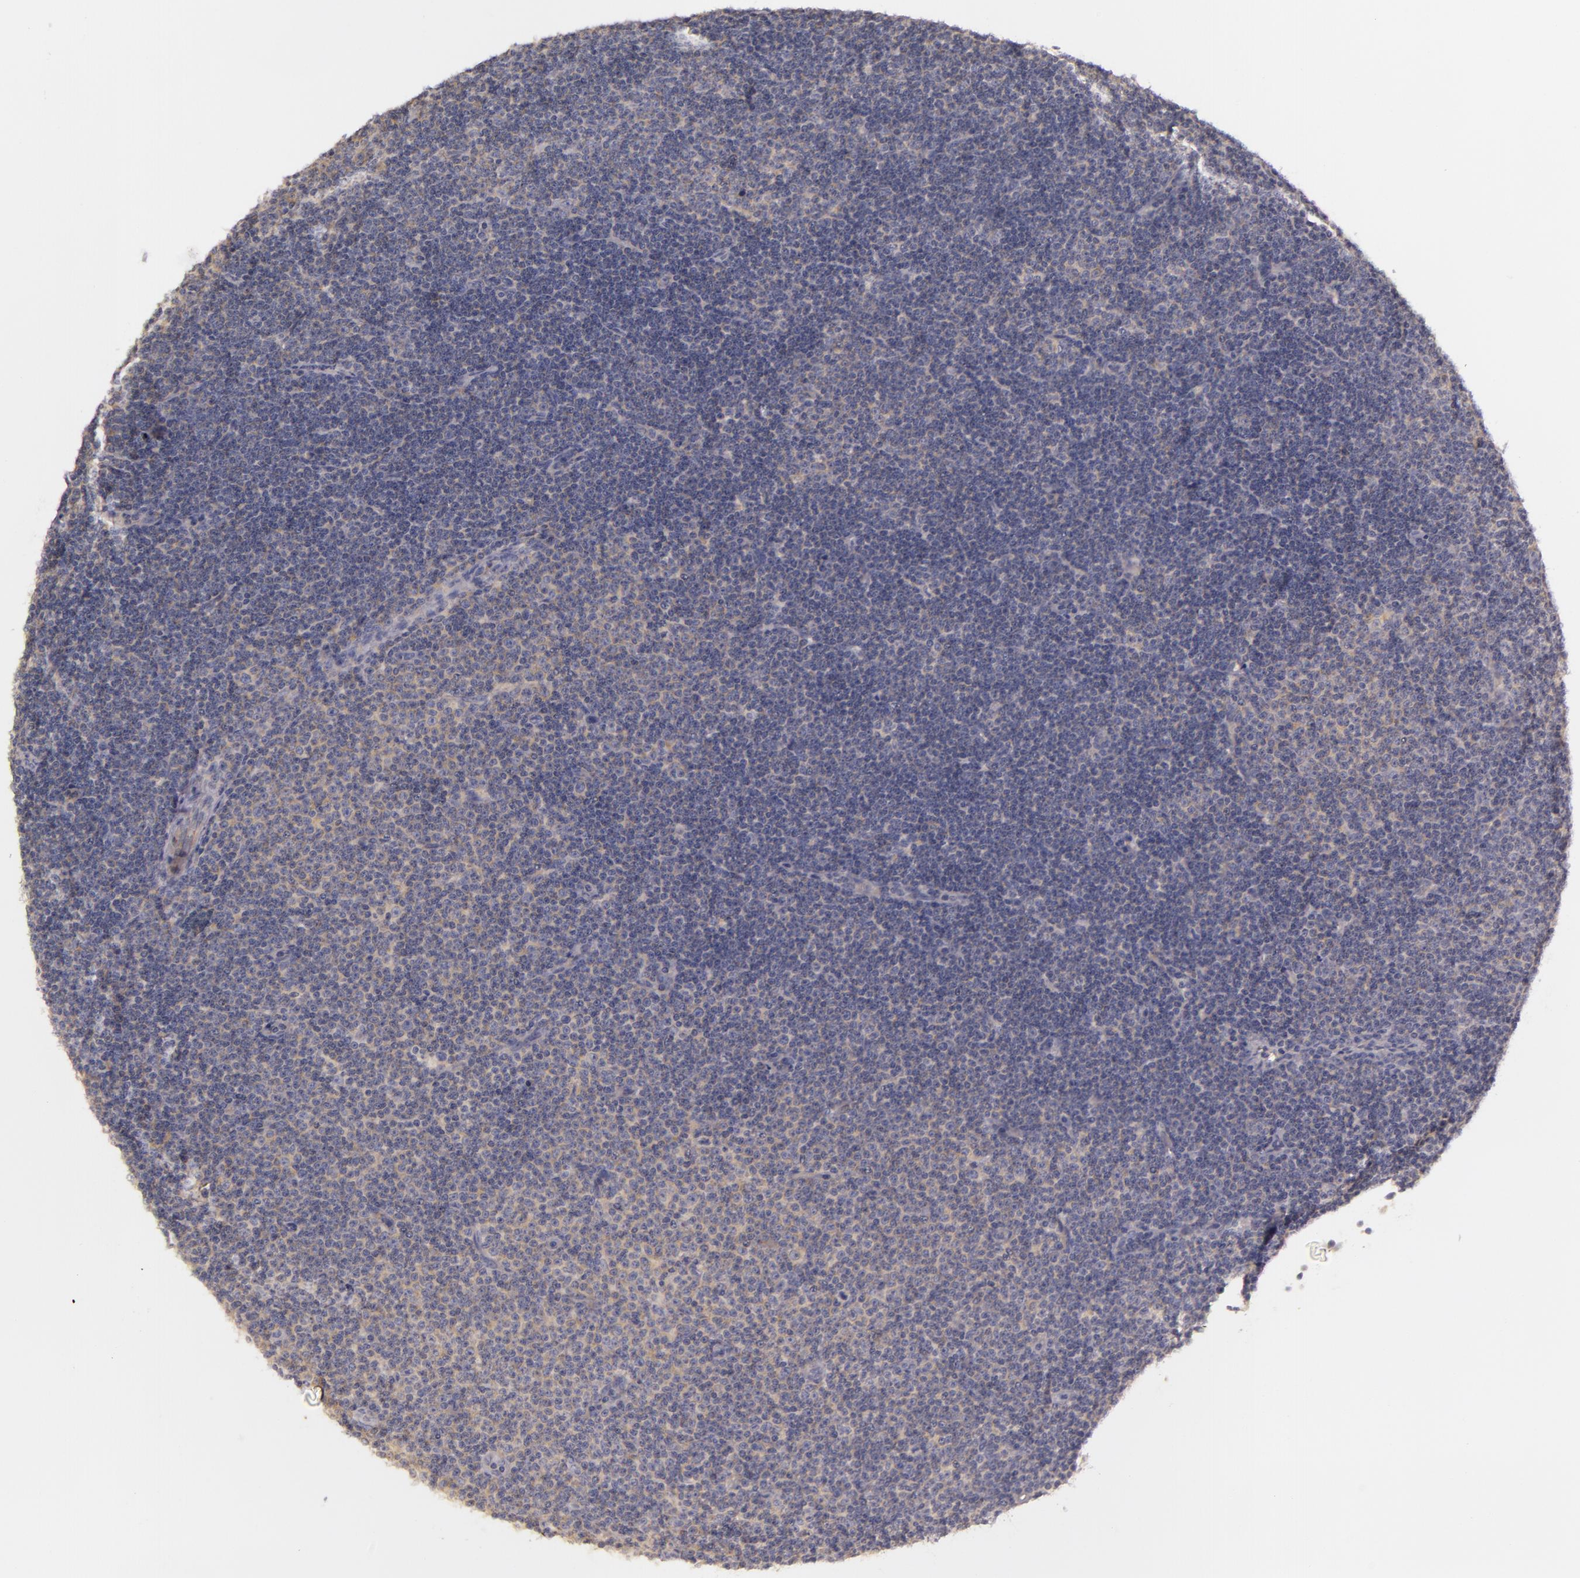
{"staining": {"intensity": "weak", "quantity": "25%-75%", "location": "none"}, "tissue": "lymphoma", "cell_type": "Tumor cells", "image_type": "cancer", "snomed": [{"axis": "morphology", "description": "Malignant lymphoma, non-Hodgkin's type, Low grade"}, {"axis": "topography", "description": "Lymph node"}], "caption": "About 25%-75% of tumor cells in lymphoma display weak None protein staining as visualized by brown immunohistochemical staining.", "gene": "RALGAPA1", "patient": {"sex": "male", "age": 57}}